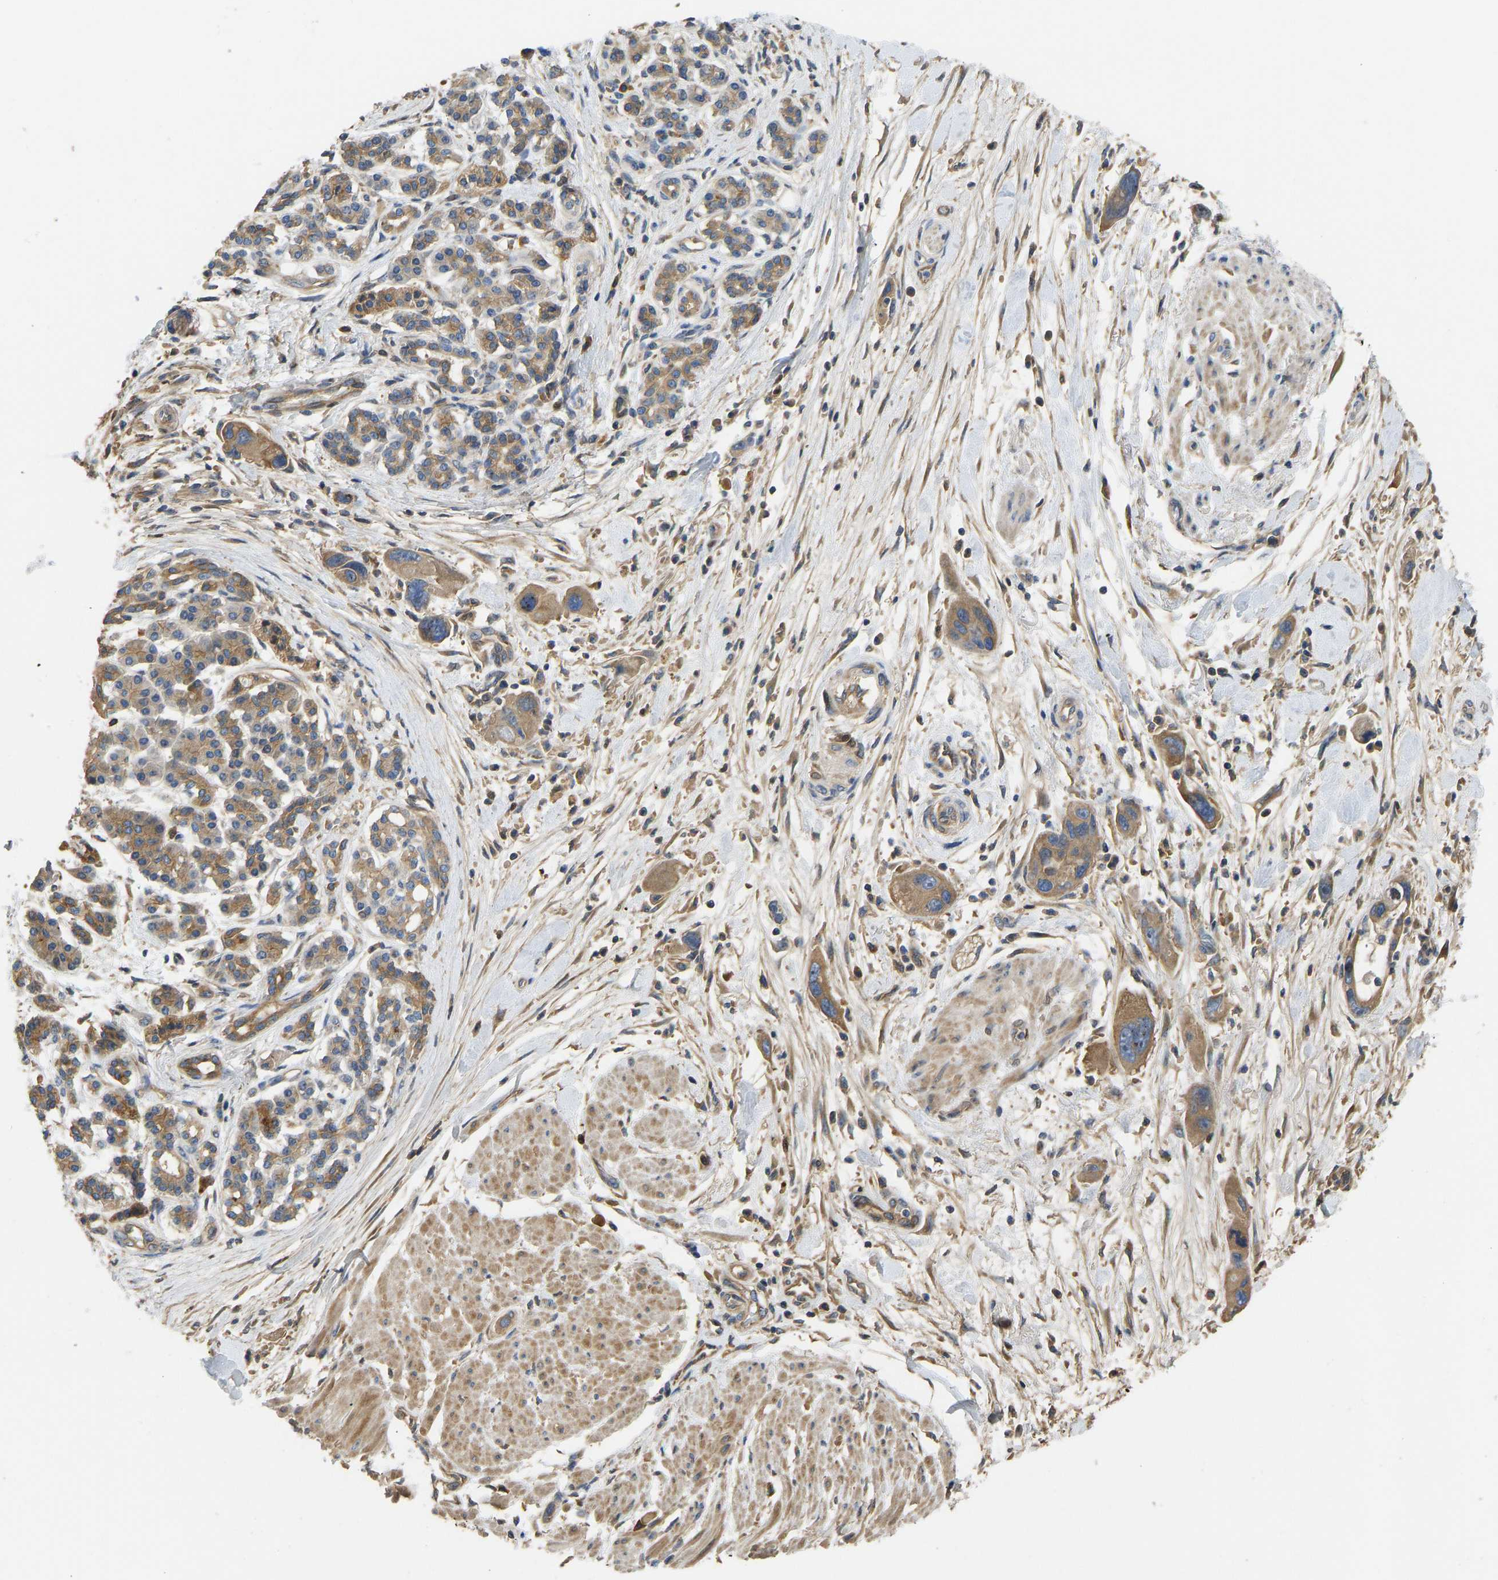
{"staining": {"intensity": "moderate", "quantity": ">75%", "location": "cytoplasmic/membranous"}, "tissue": "pancreatic cancer", "cell_type": "Tumor cells", "image_type": "cancer", "snomed": [{"axis": "morphology", "description": "Normal tissue, NOS"}, {"axis": "morphology", "description": "Adenocarcinoma, NOS"}, {"axis": "topography", "description": "Pancreas"}], "caption": "Brown immunohistochemical staining in human pancreatic cancer demonstrates moderate cytoplasmic/membranous positivity in about >75% of tumor cells.", "gene": "VCPKMT", "patient": {"sex": "female", "age": 71}}